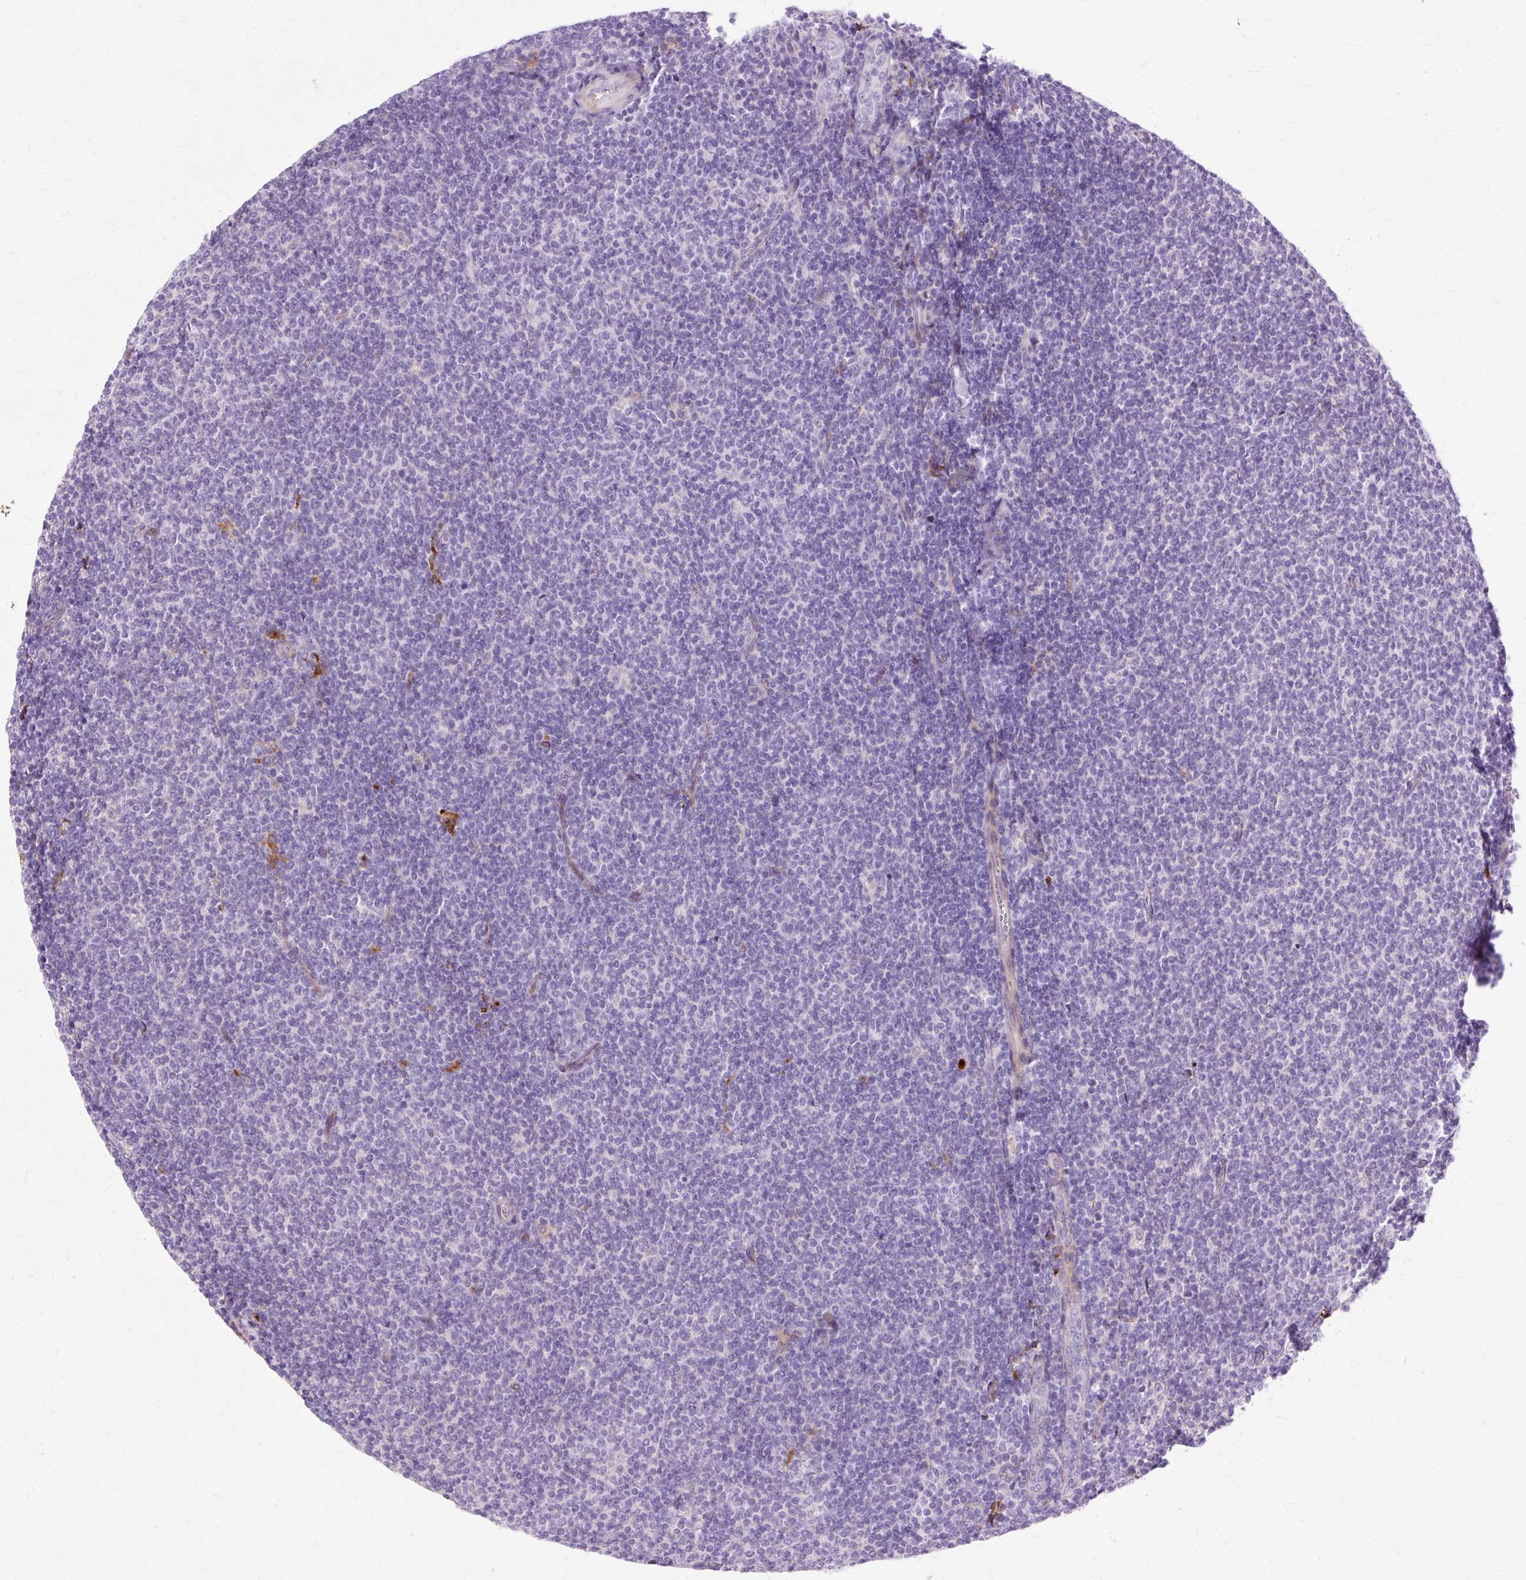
{"staining": {"intensity": "negative", "quantity": "none", "location": "none"}, "tissue": "lymphoma", "cell_type": "Tumor cells", "image_type": "cancer", "snomed": [{"axis": "morphology", "description": "Malignant lymphoma, non-Hodgkin's type, Low grade"}, {"axis": "topography", "description": "Lymph node"}], "caption": "Image shows no protein expression in tumor cells of low-grade malignant lymphoma, non-Hodgkin's type tissue.", "gene": "DCTN4", "patient": {"sex": "male", "age": 52}}